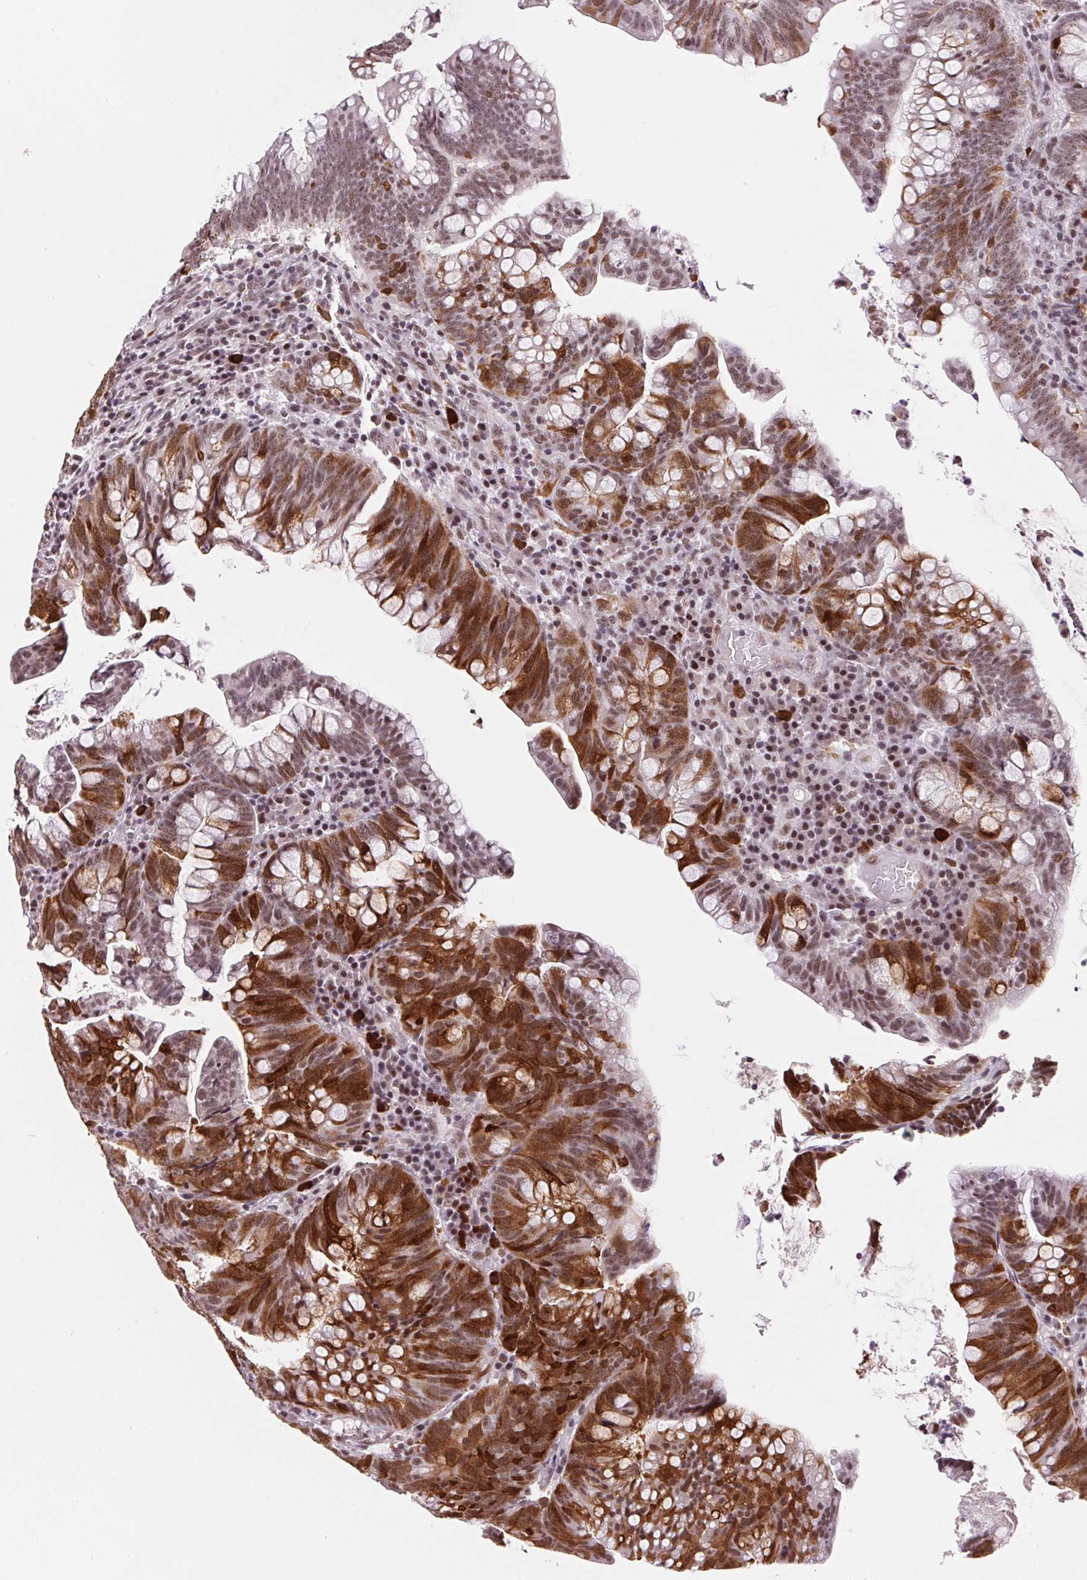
{"staining": {"intensity": "moderate", "quantity": ">75%", "location": "cytoplasmic/membranous,nuclear"}, "tissue": "colorectal cancer", "cell_type": "Tumor cells", "image_type": "cancer", "snomed": [{"axis": "morphology", "description": "Adenocarcinoma, NOS"}, {"axis": "topography", "description": "Colon"}], "caption": "Tumor cells reveal moderate cytoplasmic/membranous and nuclear expression in approximately >75% of cells in adenocarcinoma (colorectal).", "gene": "CD2BP2", "patient": {"sex": "male", "age": 62}}